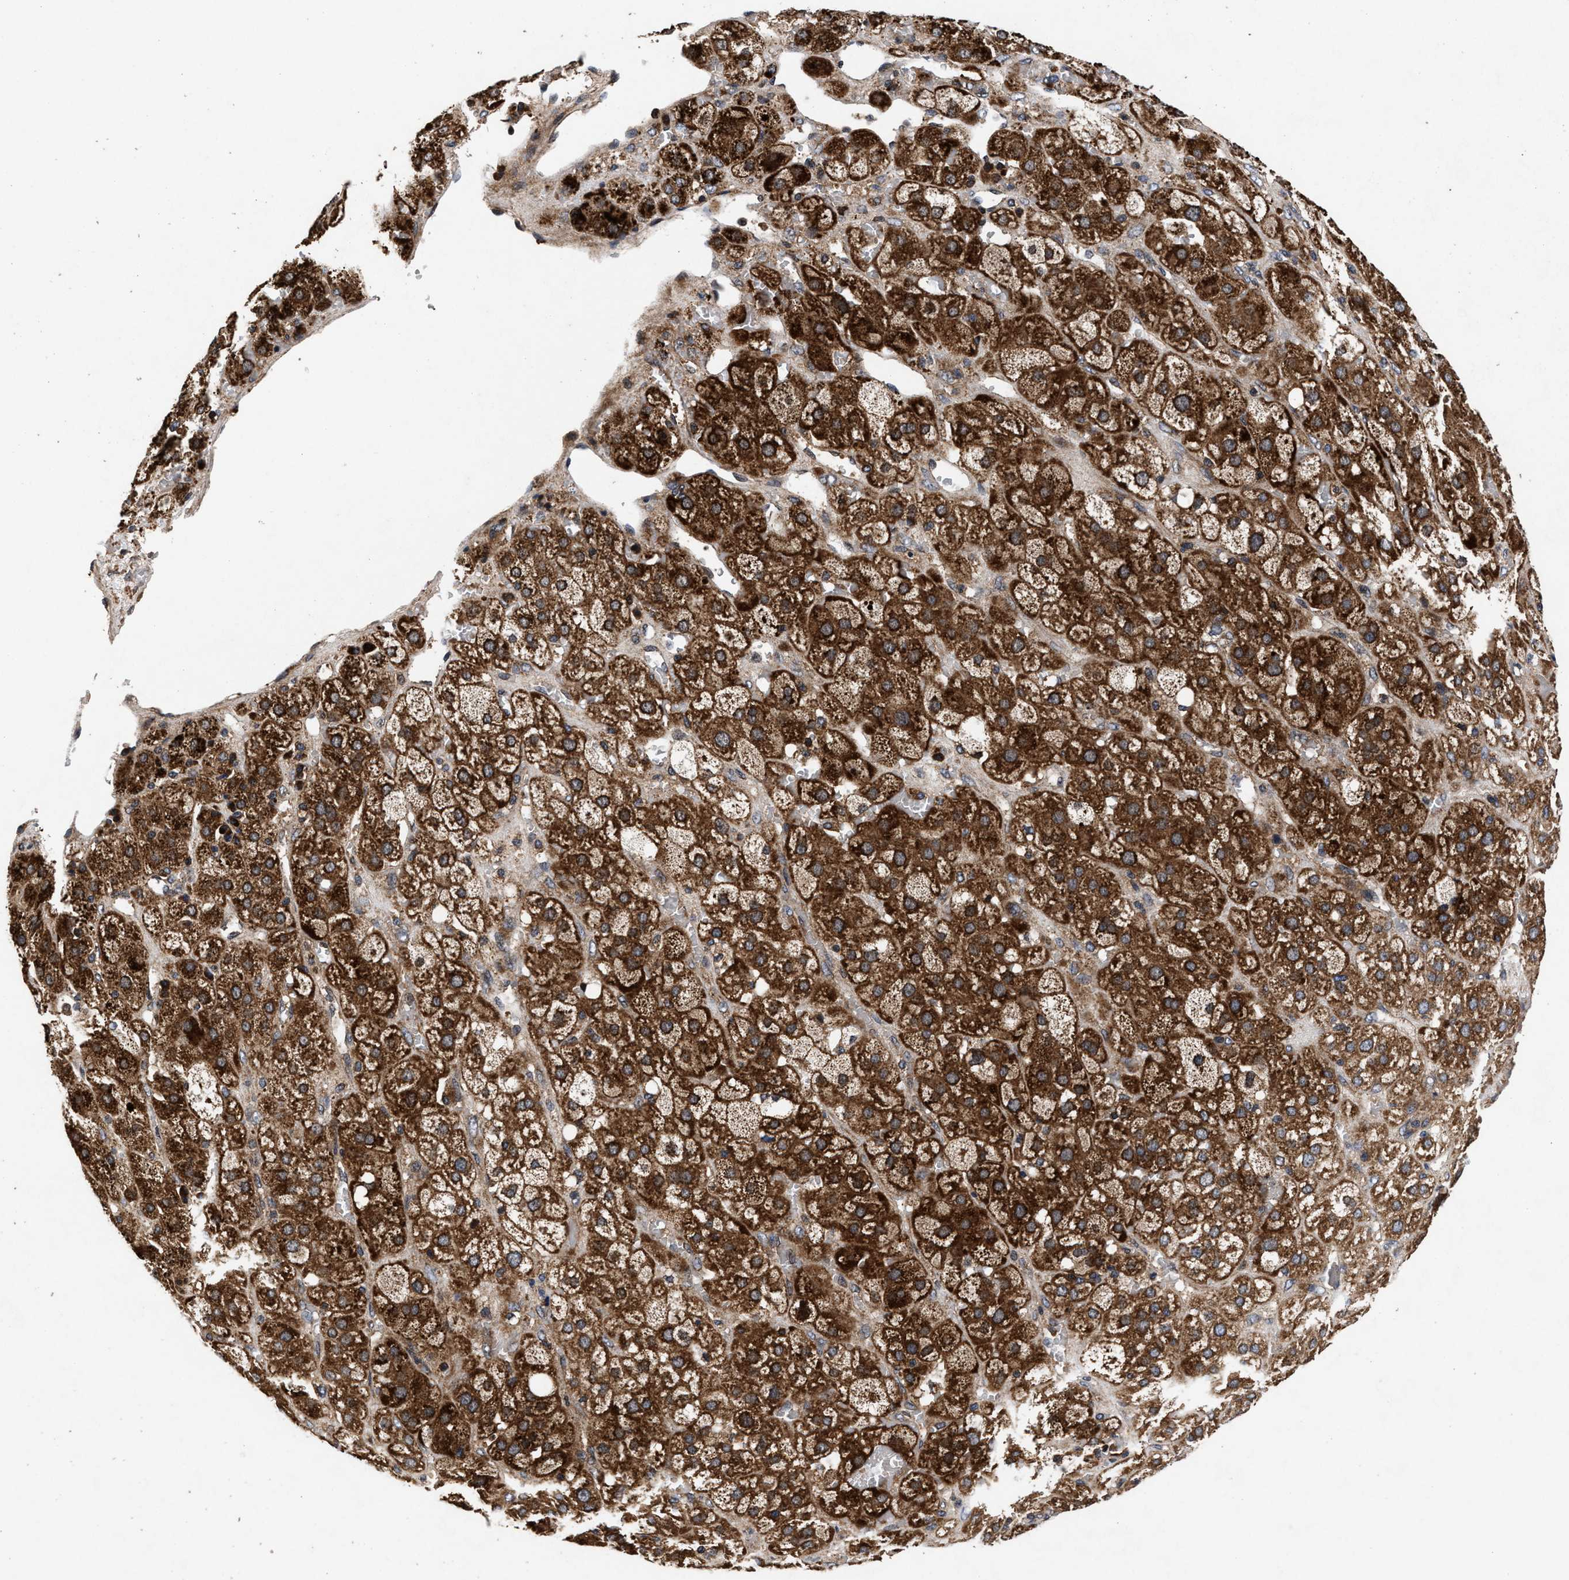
{"staining": {"intensity": "strong", "quantity": ">75%", "location": "cytoplasmic/membranous"}, "tissue": "adrenal gland", "cell_type": "Glandular cells", "image_type": "normal", "snomed": [{"axis": "morphology", "description": "Normal tissue, NOS"}, {"axis": "topography", "description": "Adrenal gland"}], "caption": "Immunohistochemical staining of benign adrenal gland displays strong cytoplasmic/membranous protein positivity in approximately >75% of glandular cells.", "gene": "NFKB2", "patient": {"sex": "female", "age": 47}}